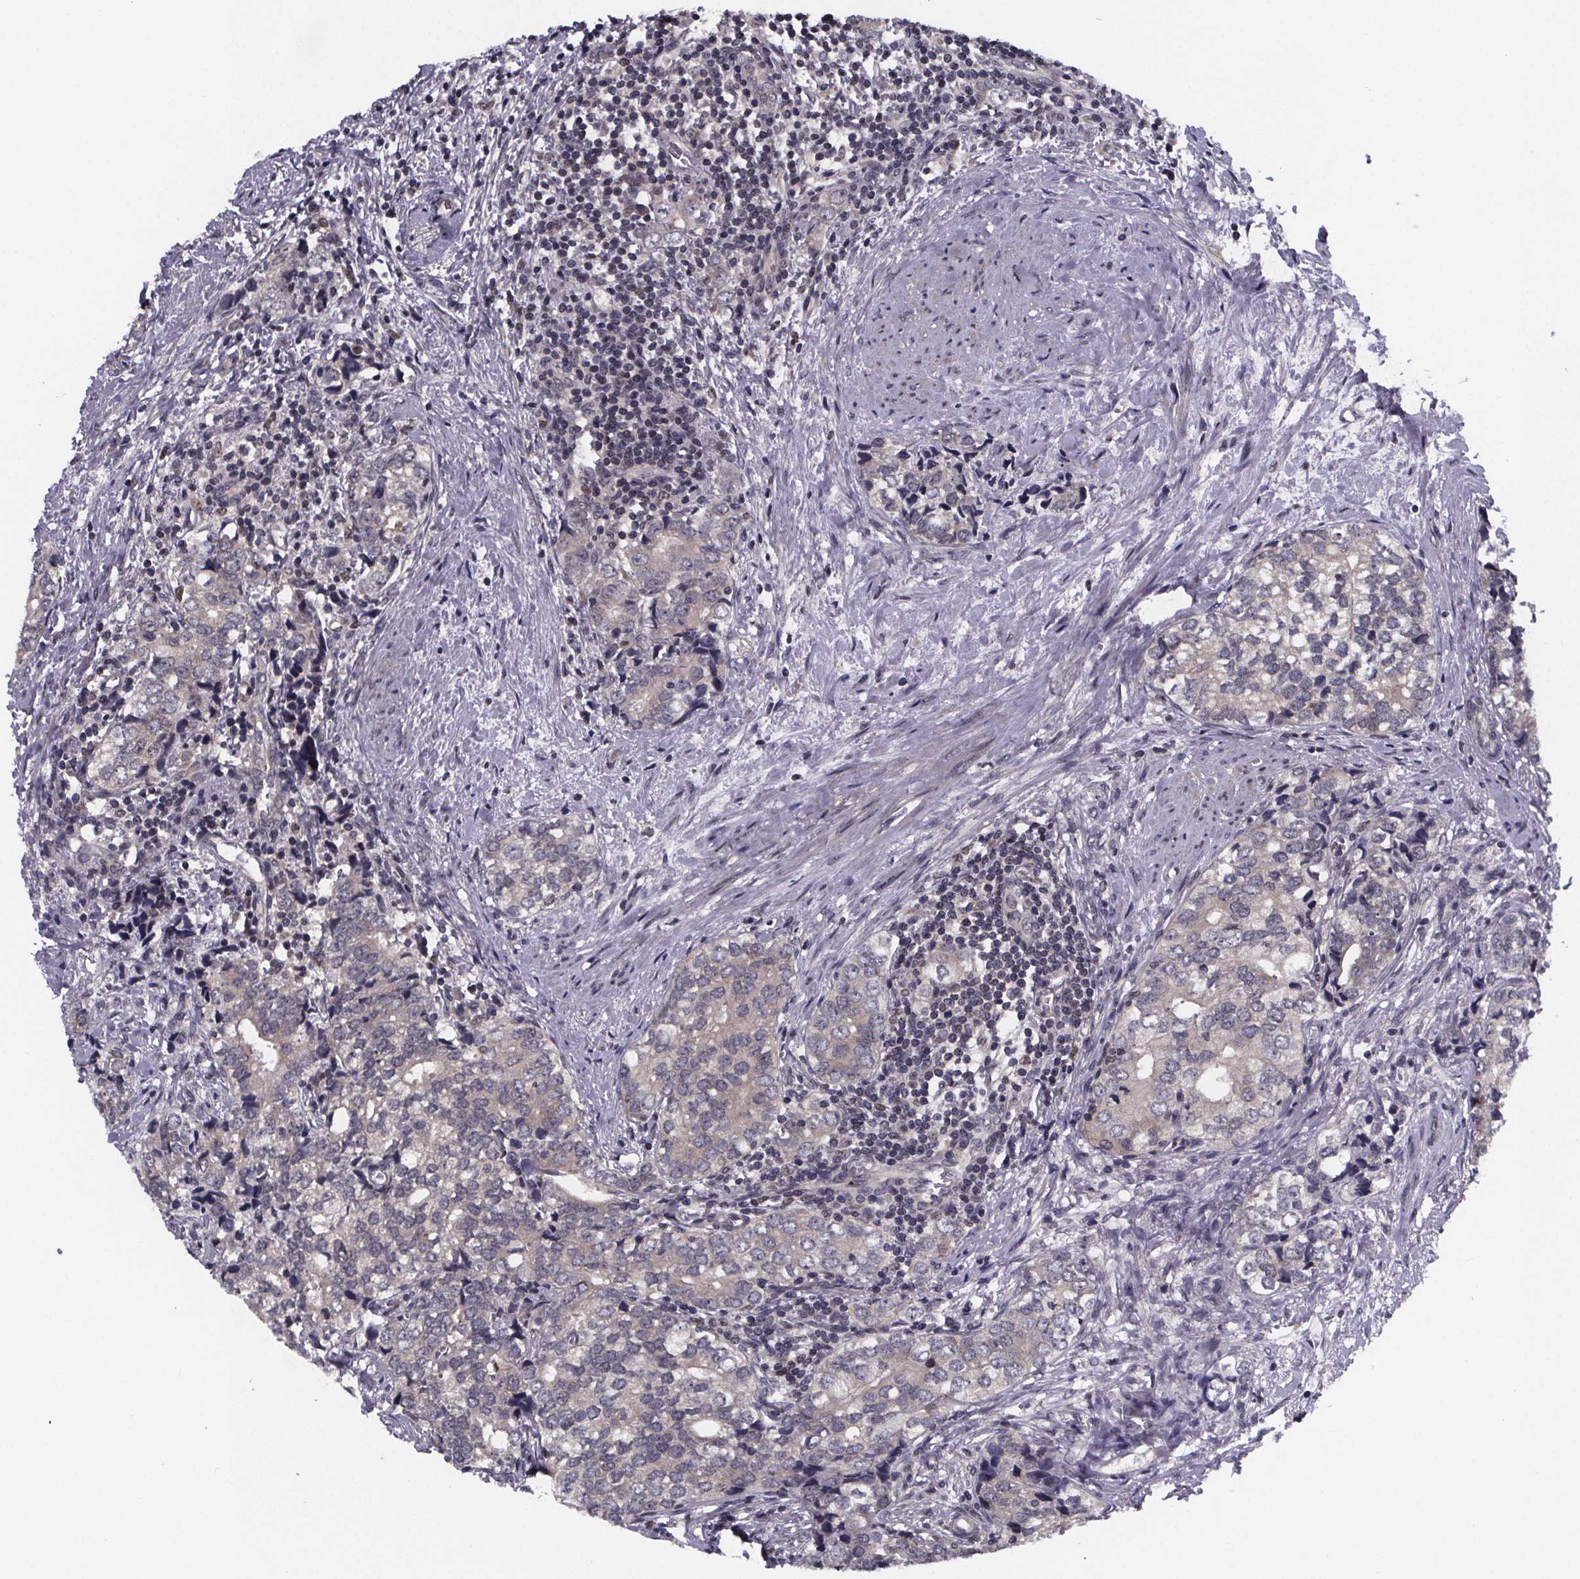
{"staining": {"intensity": "negative", "quantity": "none", "location": "none"}, "tissue": "prostate cancer", "cell_type": "Tumor cells", "image_type": "cancer", "snomed": [{"axis": "morphology", "description": "Adenocarcinoma, NOS"}, {"axis": "topography", "description": "Prostate and seminal vesicle, NOS"}], "caption": "The image displays no significant positivity in tumor cells of prostate cancer.", "gene": "FN3KRP", "patient": {"sex": "male", "age": 63}}